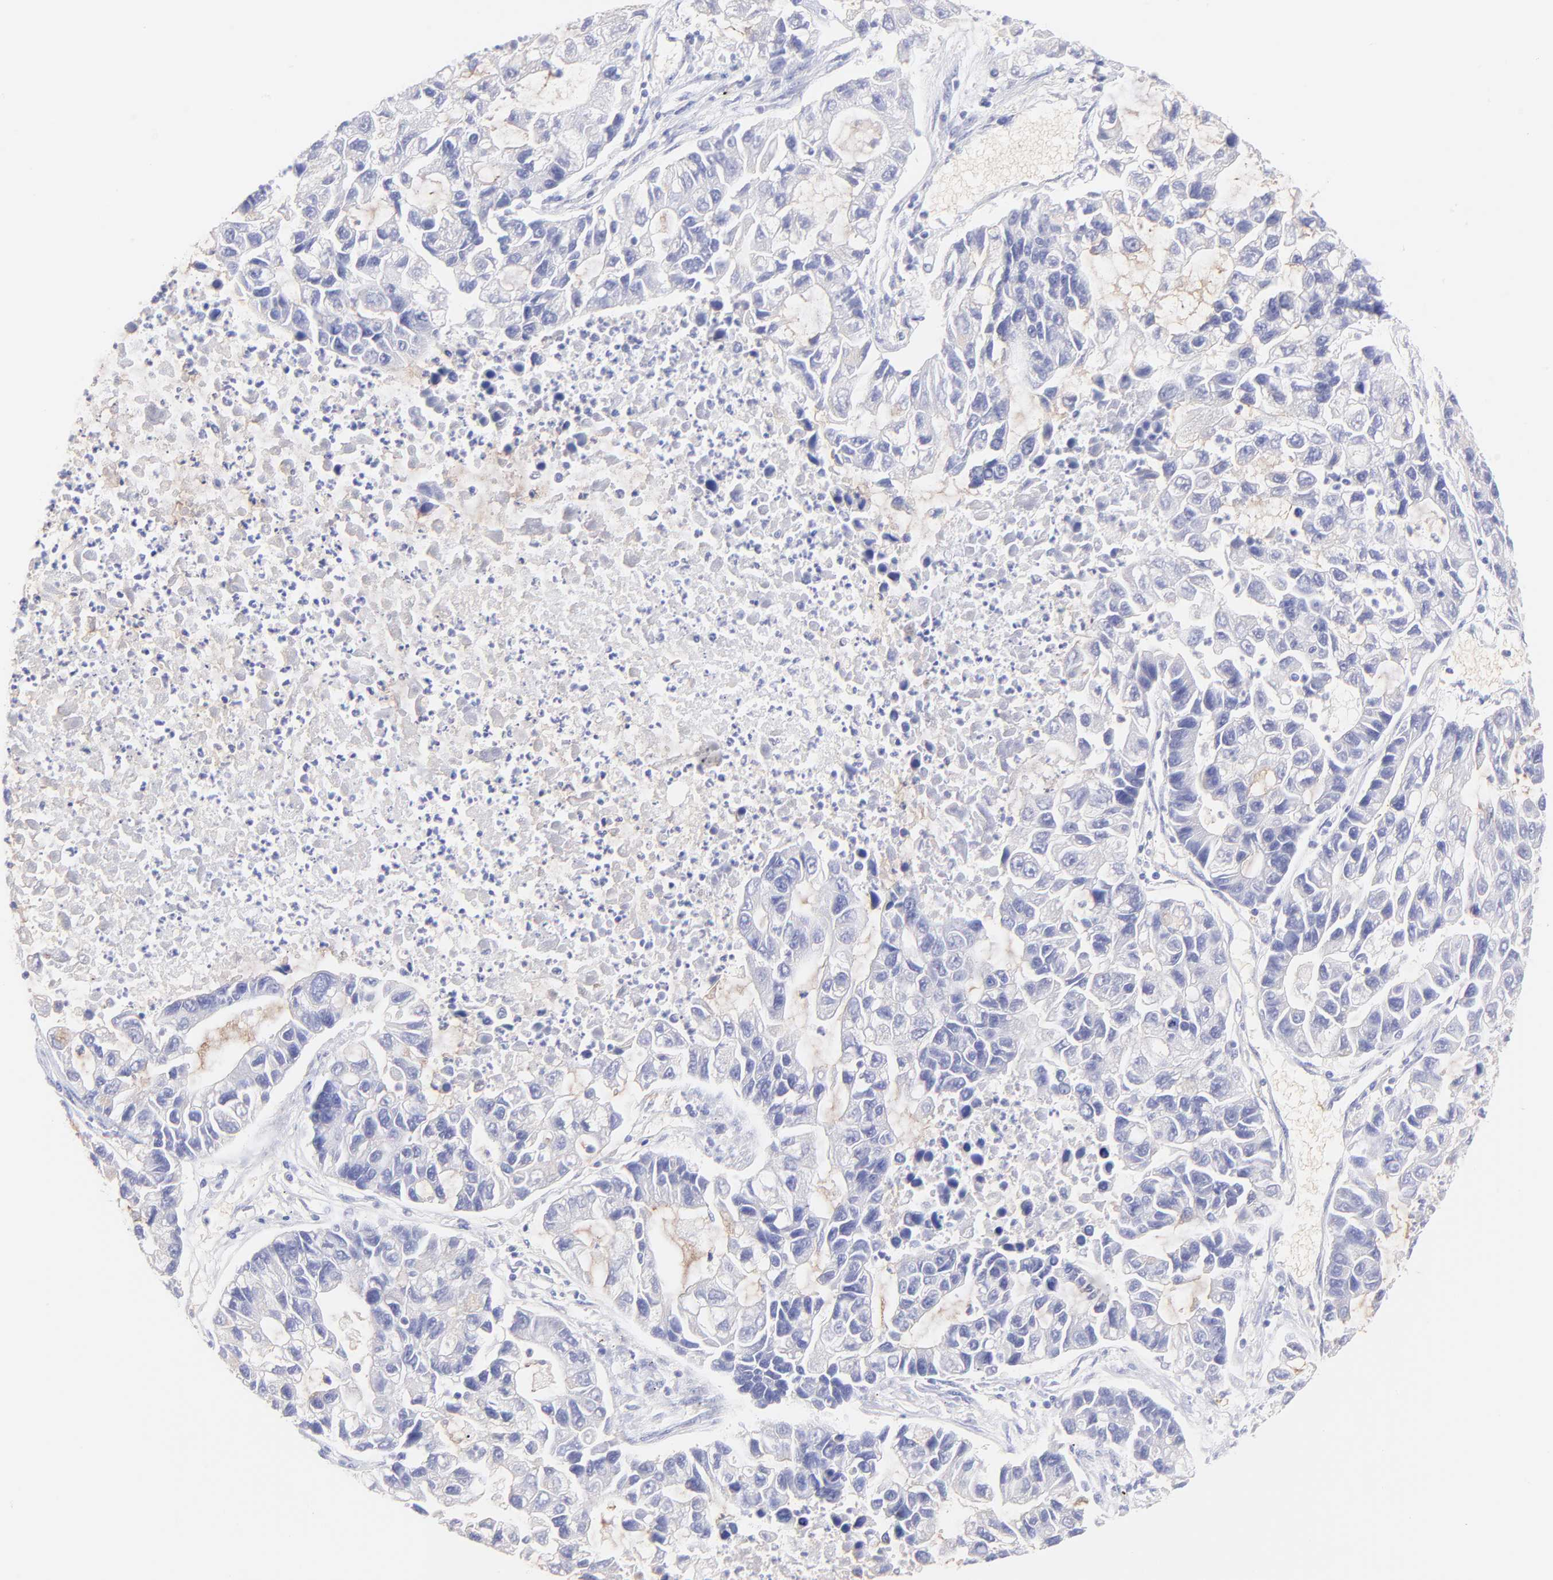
{"staining": {"intensity": "negative", "quantity": "none", "location": "none"}, "tissue": "lung cancer", "cell_type": "Tumor cells", "image_type": "cancer", "snomed": [{"axis": "morphology", "description": "Adenocarcinoma, NOS"}, {"axis": "topography", "description": "Lung"}], "caption": "Immunohistochemical staining of human lung adenocarcinoma reveals no significant expression in tumor cells. The staining is performed using DAB brown chromogen with nuclei counter-stained in using hematoxylin.", "gene": "FRMPD3", "patient": {"sex": "female", "age": 51}}